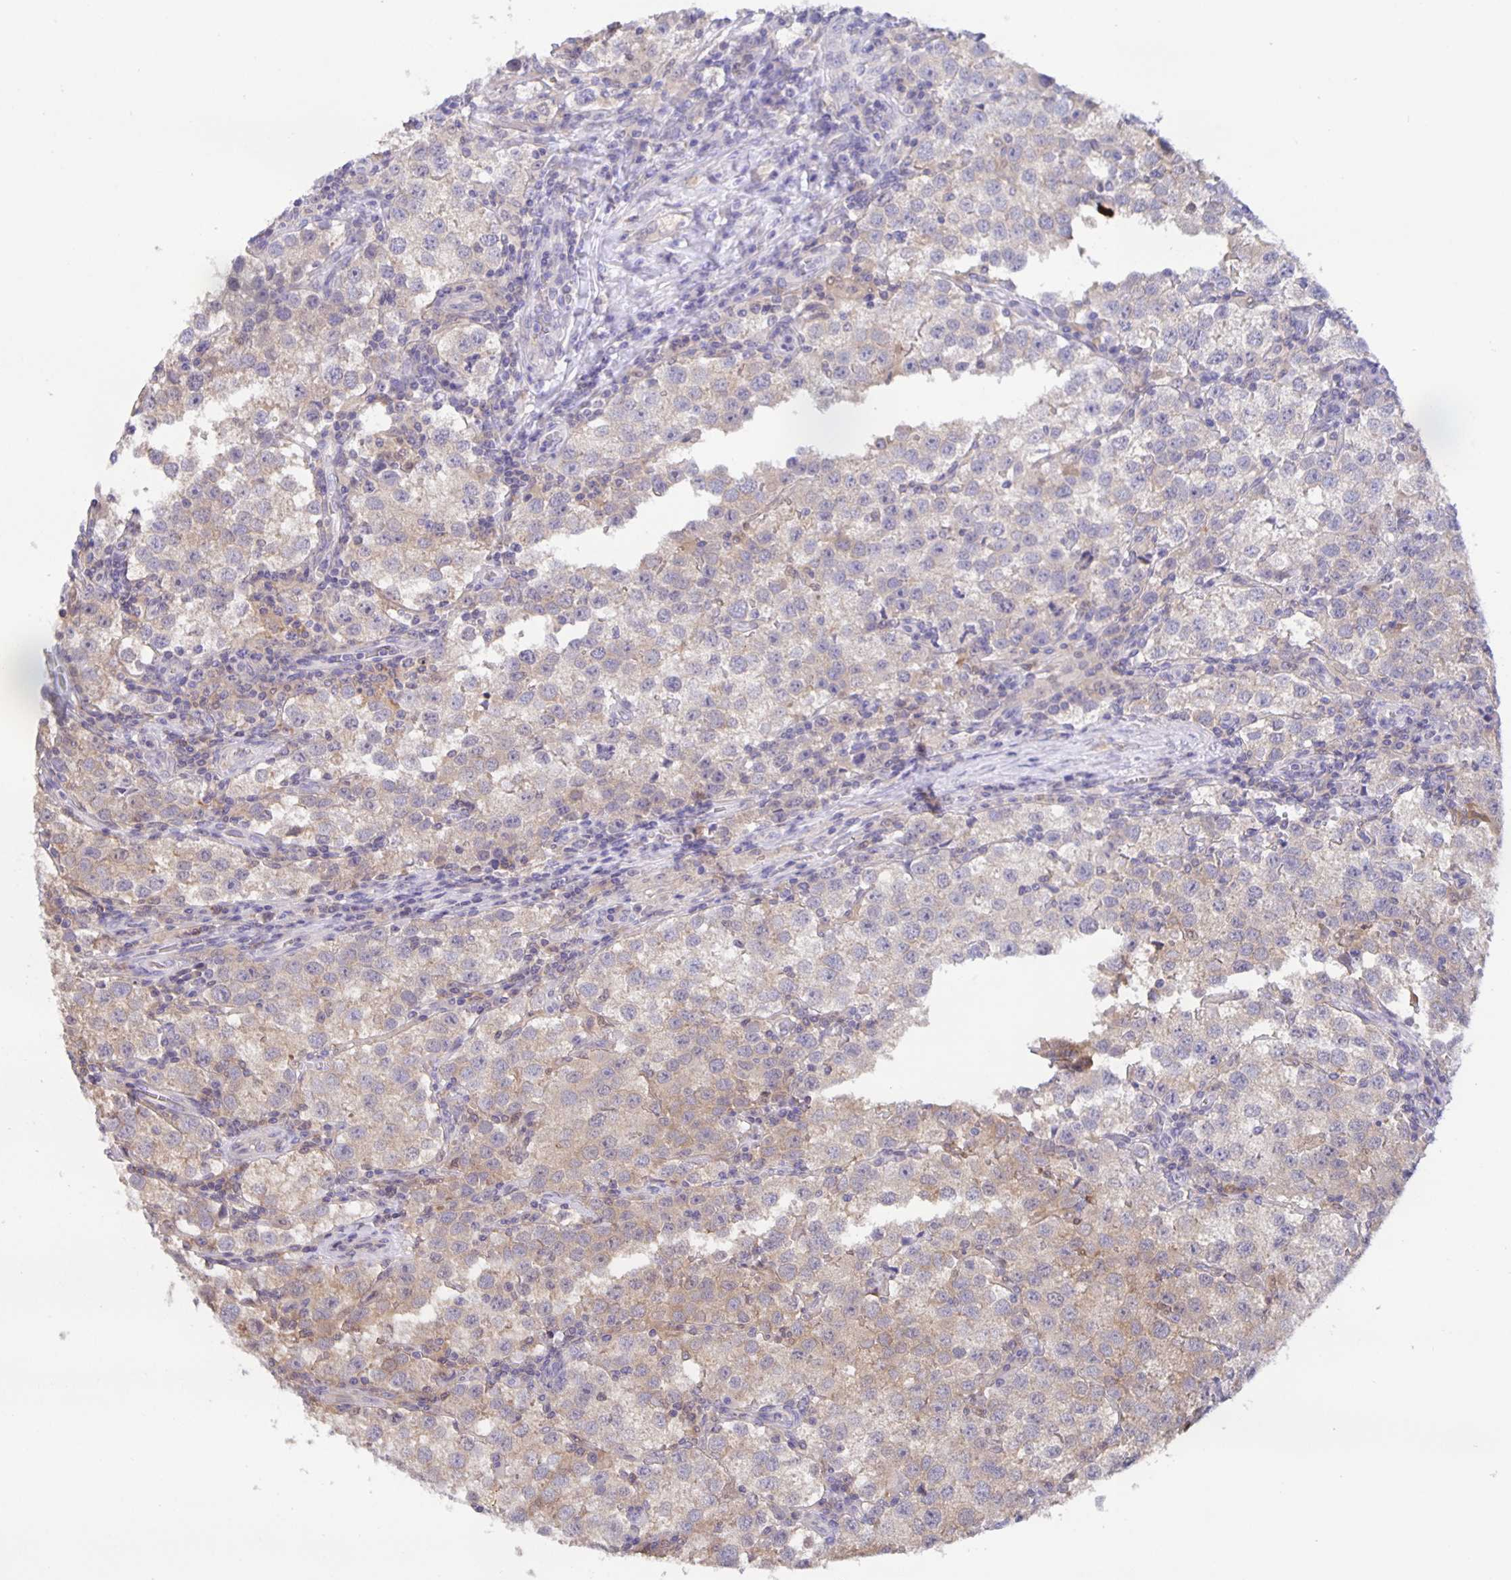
{"staining": {"intensity": "weak", "quantity": "<25%", "location": "cytoplasmic/membranous"}, "tissue": "testis cancer", "cell_type": "Tumor cells", "image_type": "cancer", "snomed": [{"axis": "morphology", "description": "Seminoma, NOS"}, {"axis": "topography", "description": "Testis"}], "caption": "IHC of seminoma (testis) demonstrates no expression in tumor cells.", "gene": "MARCHF6", "patient": {"sex": "male", "age": 37}}